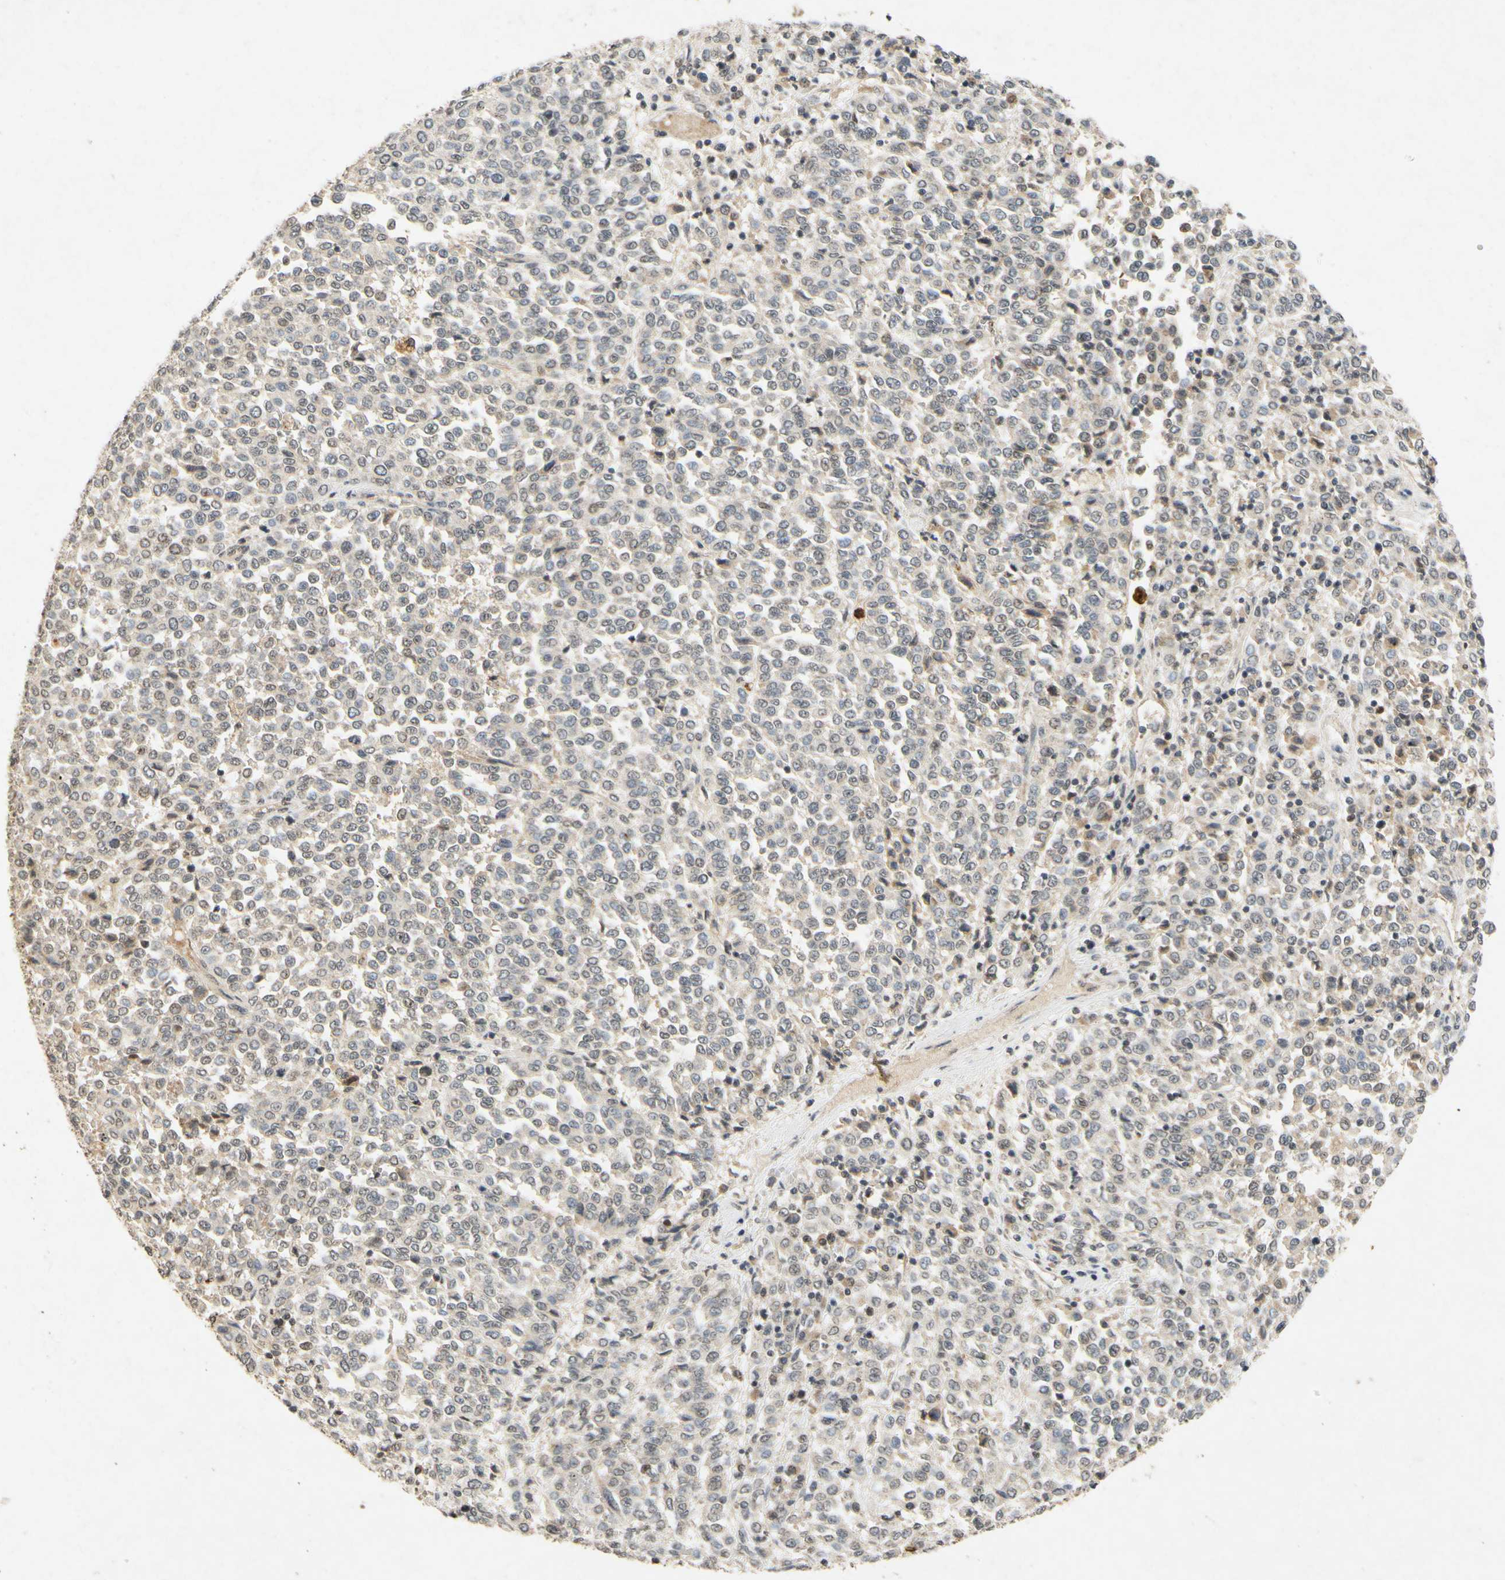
{"staining": {"intensity": "negative", "quantity": "none", "location": "none"}, "tissue": "melanoma", "cell_type": "Tumor cells", "image_type": "cancer", "snomed": [{"axis": "morphology", "description": "Malignant melanoma, Metastatic site"}, {"axis": "topography", "description": "Pancreas"}], "caption": "Tumor cells are negative for protein expression in human malignant melanoma (metastatic site).", "gene": "CP", "patient": {"sex": "female", "age": 30}}